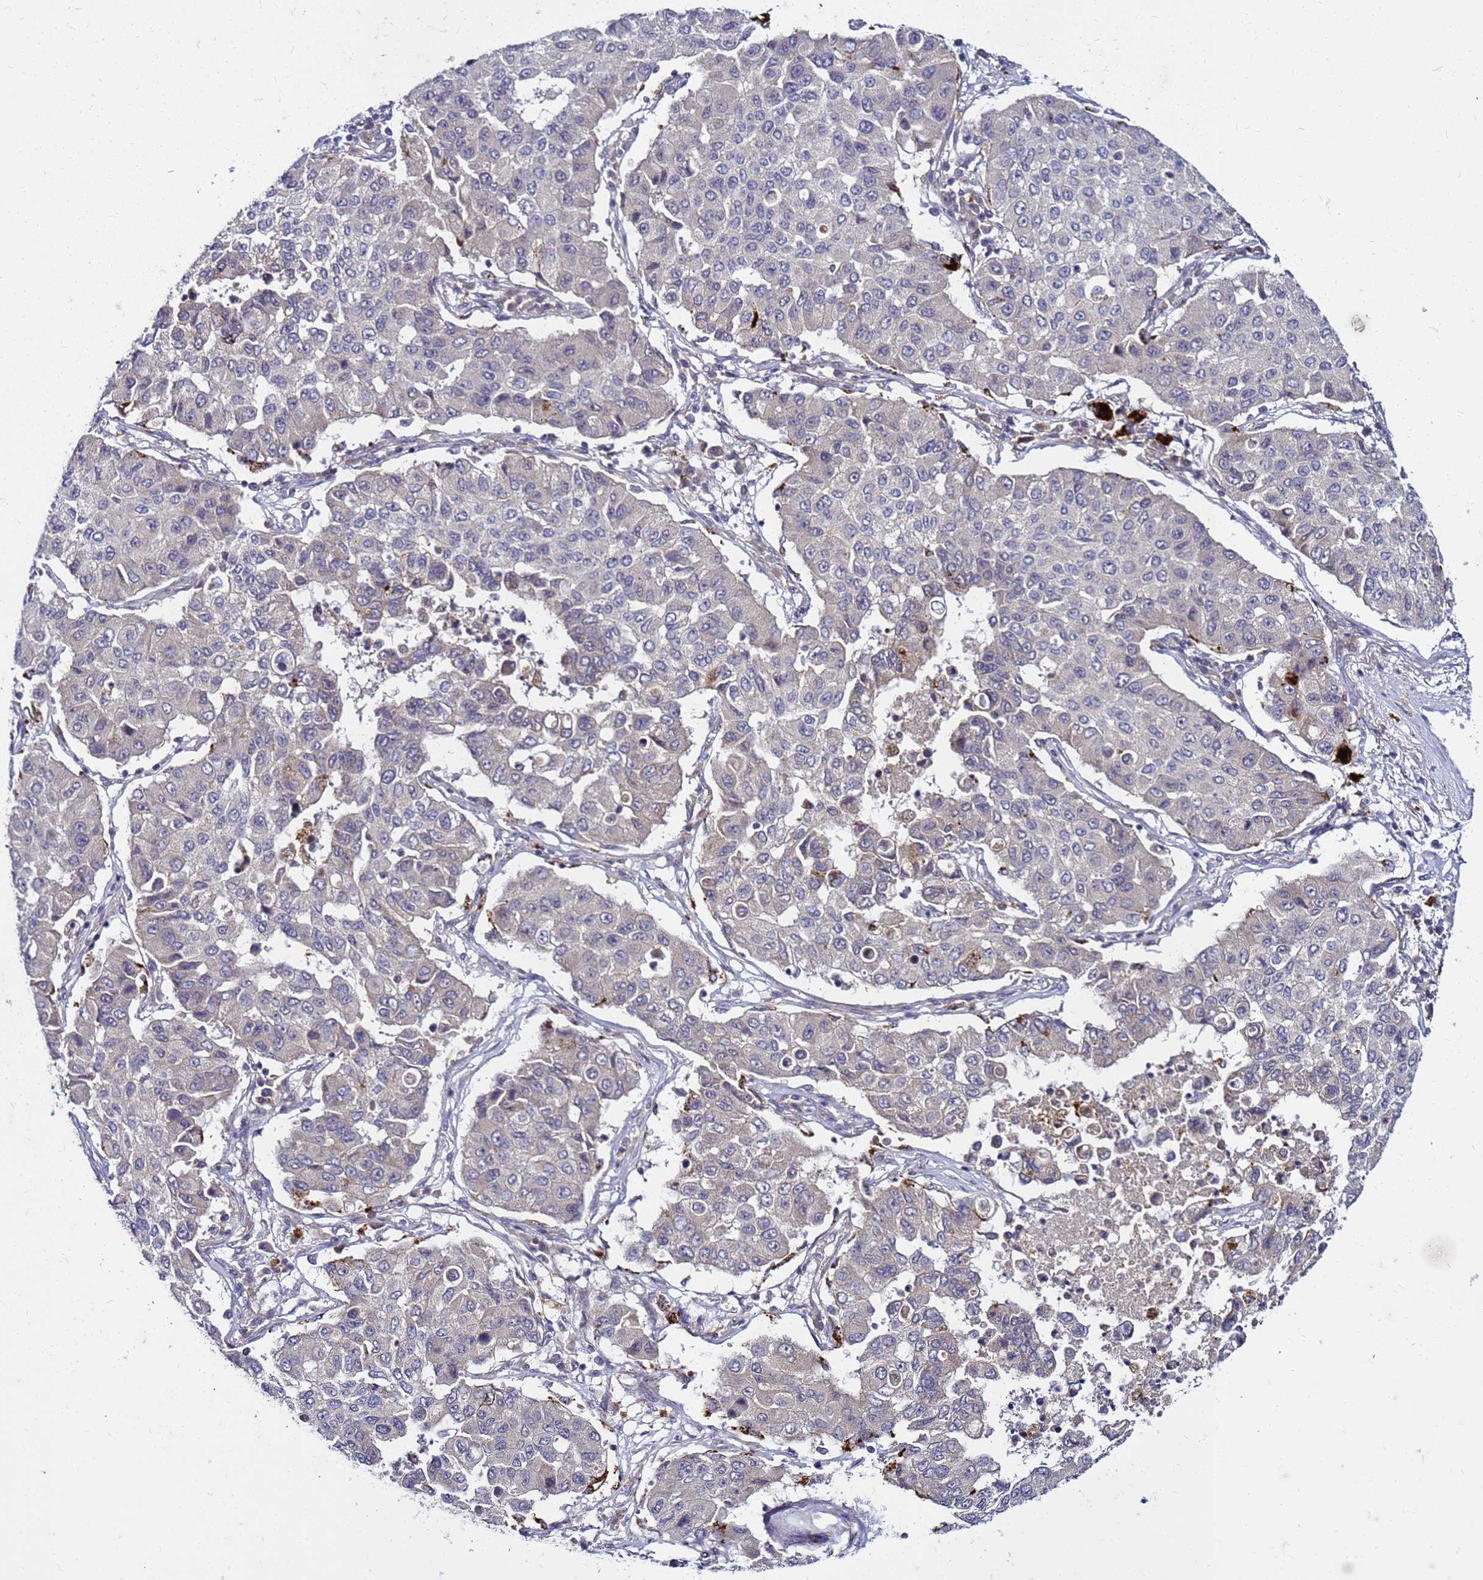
{"staining": {"intensity": "negative", "quantity": "none", "location": "none"}, "tissue": "lung cancer", "cell_type": "Tumor cells", "image_type": "cancer", "snomed": [{"axis": "morphology", "description": "Squamous cell carcinoma, NOS"}, {"axis": "topography", "description": "Lung"}], "caption": "Immunohistochemistry (IHC) micrograph of neoplastic tissue: human lung cancer (squamous cell carcinoma) stained with DAB shows no significant protein staining in tumor cells.", "gene": "SAT1", "patient": {"sex": "male", "age": 74}}